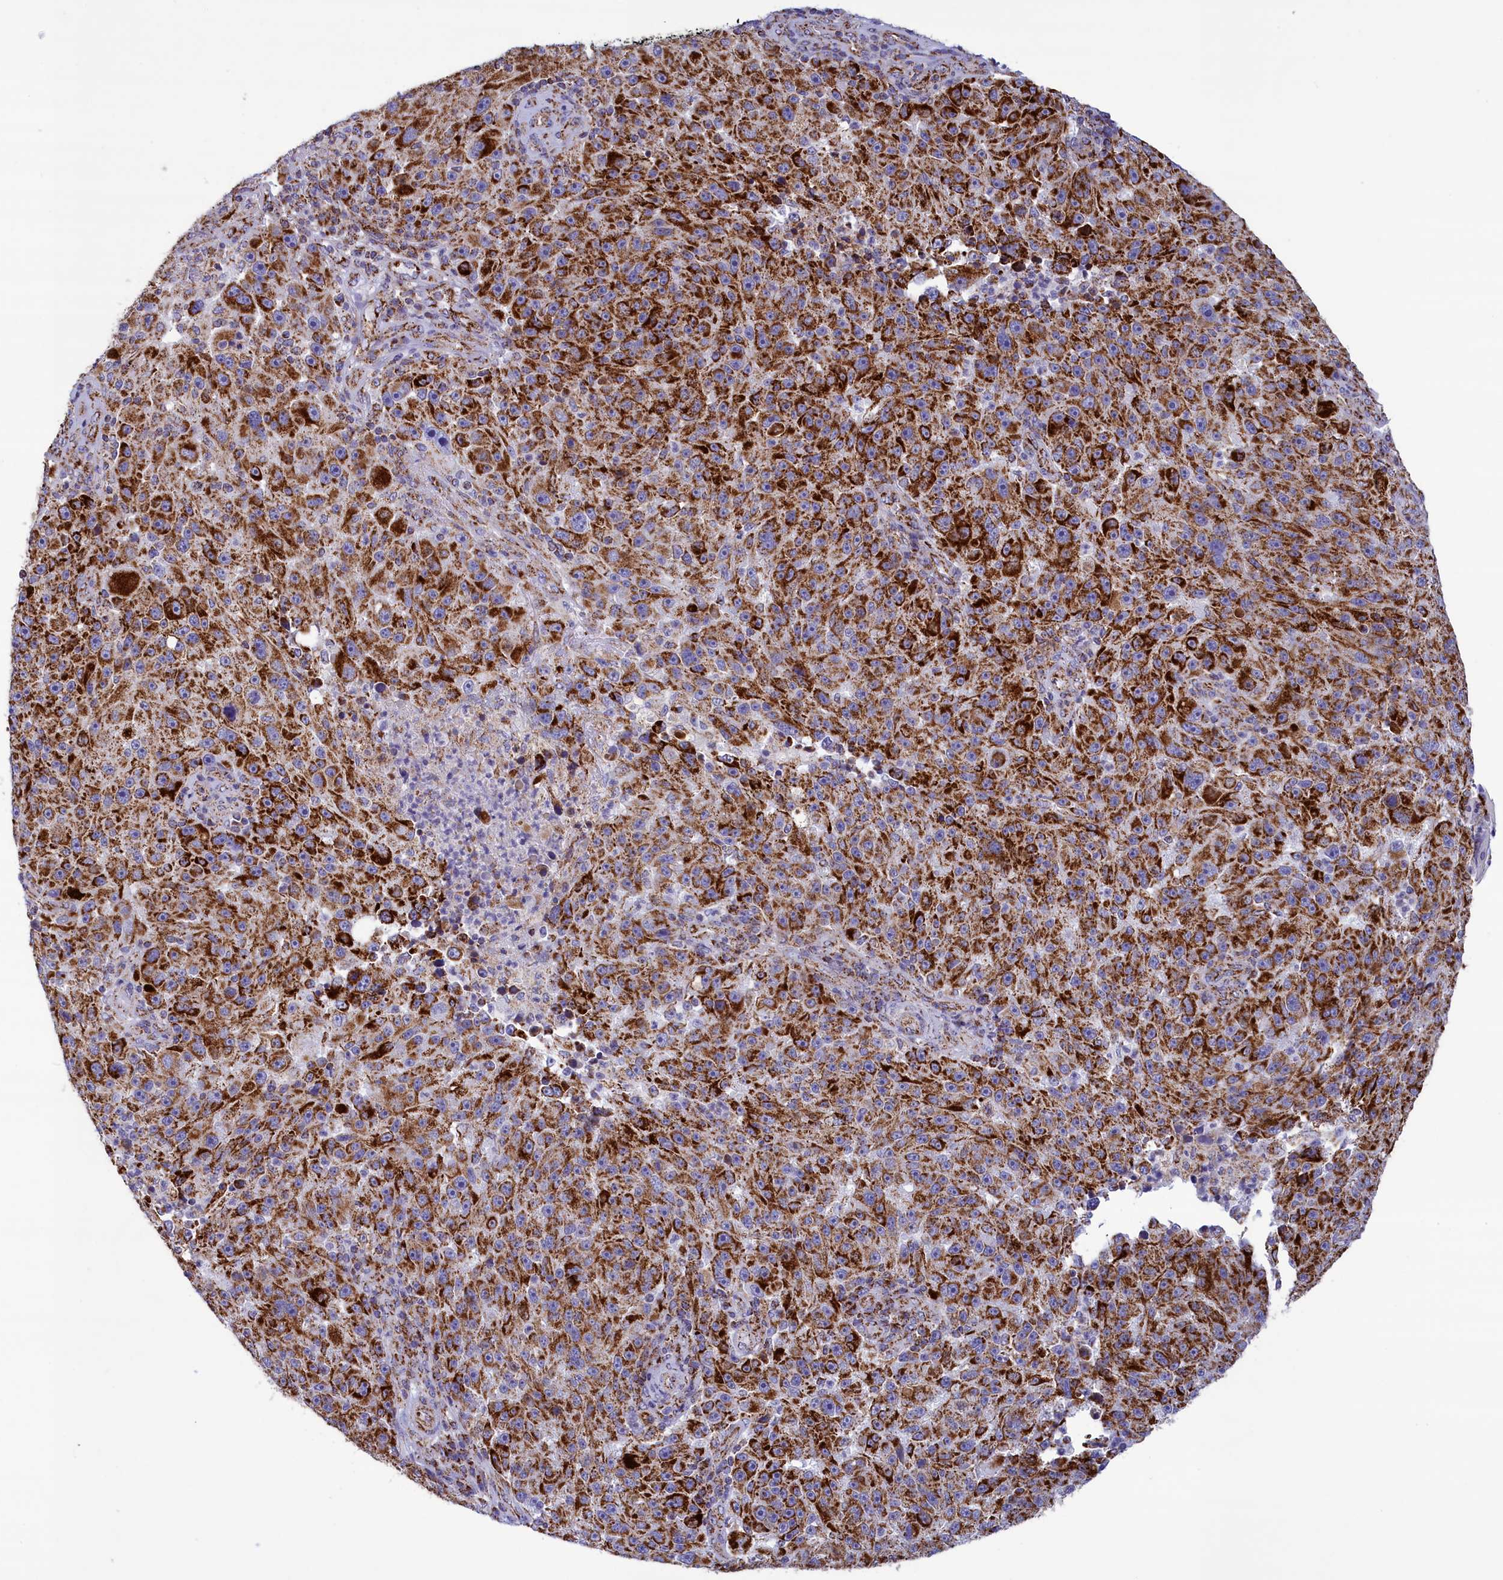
{"staining": {"intensity": "strong", "quantity": ">75%", "location": "cytoplasmic/membranous"}, "tissue": "melanoma", "cell_type": "Tumor cells", "image_type": "cancer", "snomed": [{"axis": "morphology", "description": "Malignant melanoma, NOS"}, {"axis": "topography", "description": "Skin"}], "caption": "Strong cytoplasmic/membranous staining is present in approximately >75% of tumor cells in malignant melanoma. Immunohistochemistry (ihc) stains the protein of interest in brown and the nuclei are stained blue.", "gene": "ISOC2", "patient": {"sex": "male", "age": 53}}